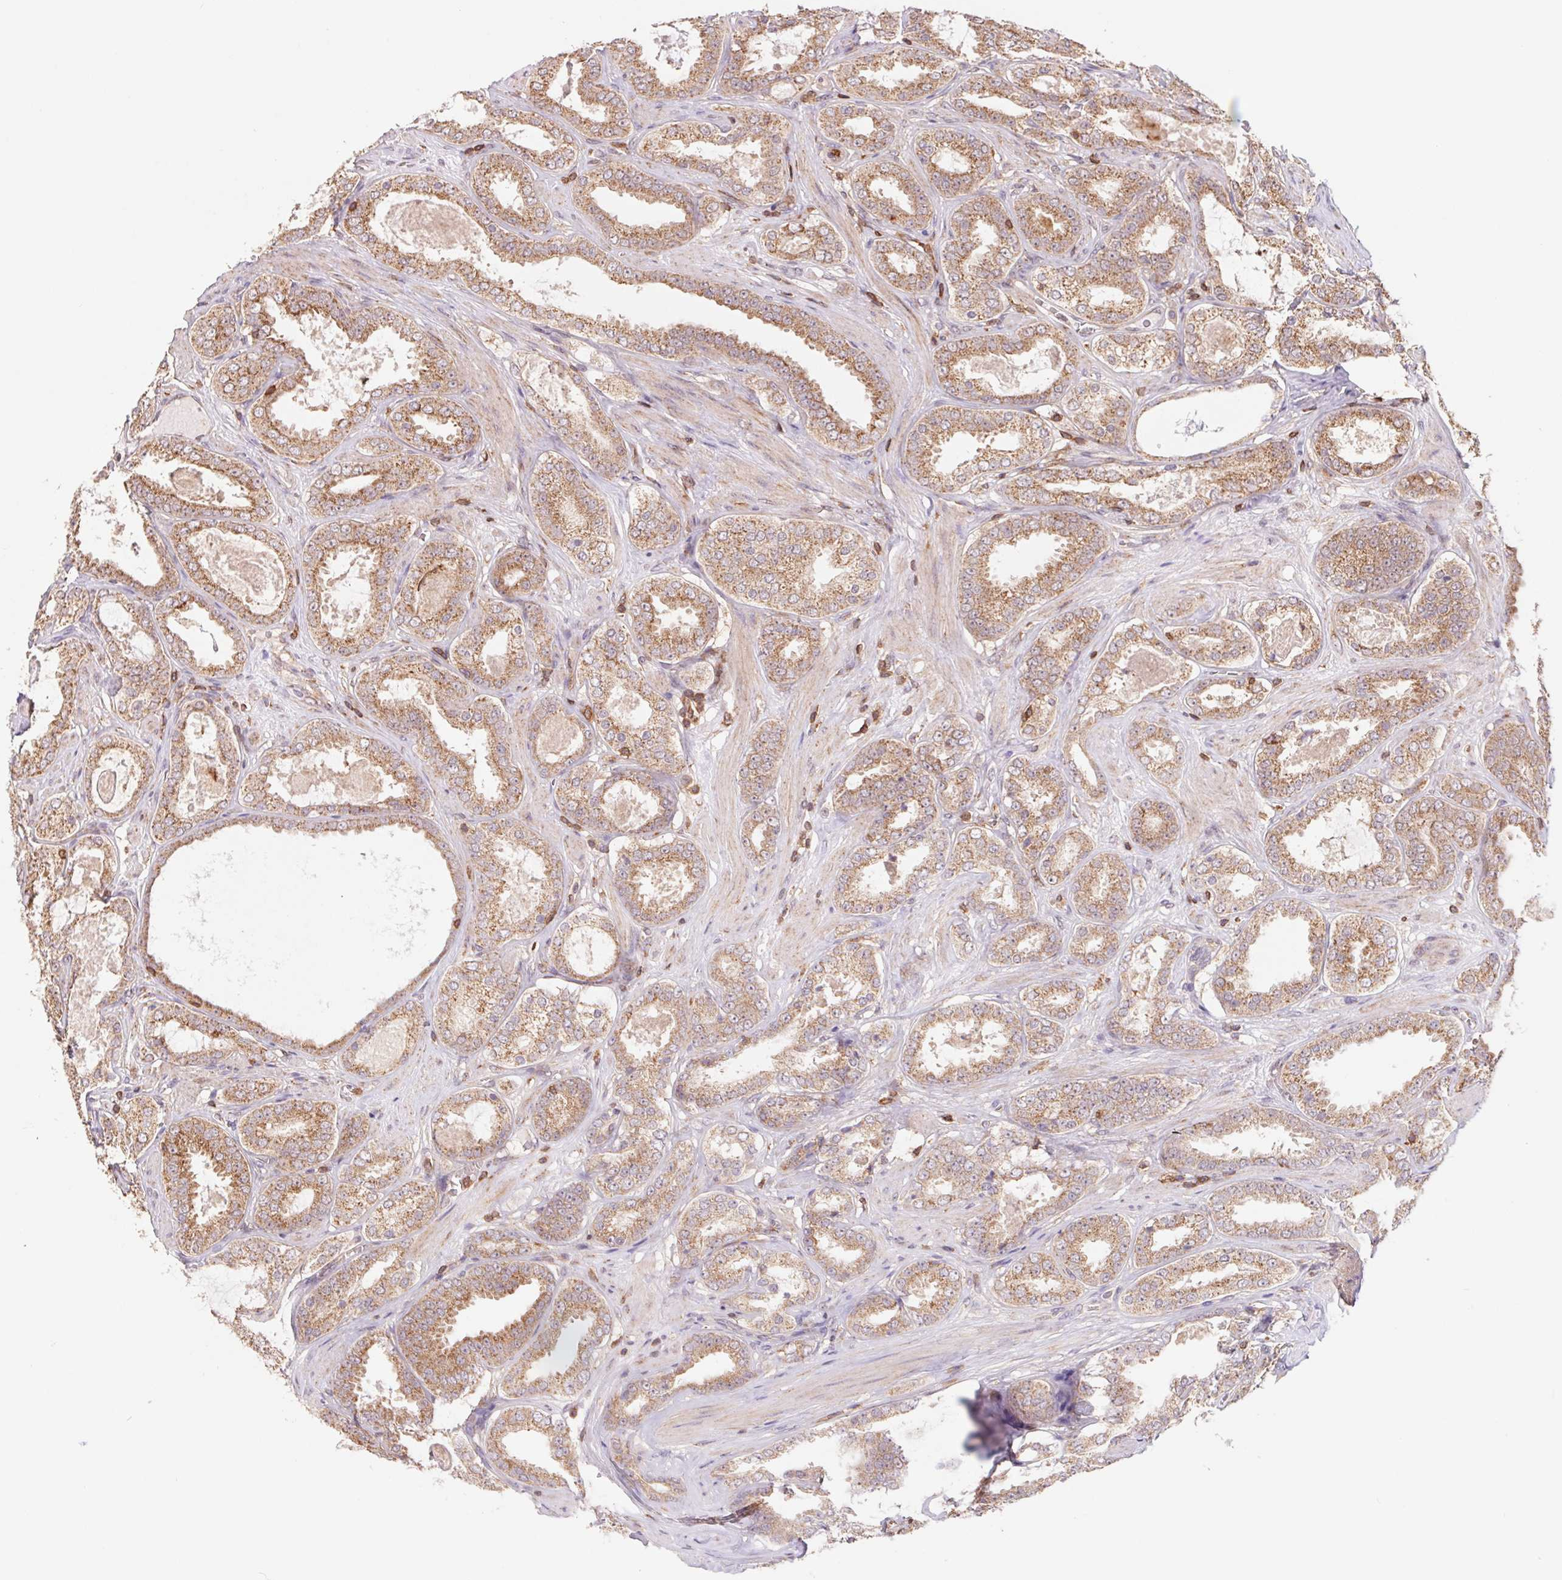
{"staining": {"intensity": "moderate", "quantity": "25%-75%", "location": "cytoplasmic/membranous"}, "tissue": "prostate cancer", "cell_type": "Tumor cells", "image_type": "cancer", "snomed": [{"axis": "morphology", "description": "Adenocarcinoma, High grade"}, {"axis": "topography", "description": "Prostate"}], "caption": "Prostate cancer tissue demonstrates moderate cytoplasmic/membranous expression in approximately 25%-75% of tumor cells (DAB (3,3'-diaminobenzidine) IHC, brown staining for protein, blue staining for nuclei).", "gene": "URM1", "patient": {"sex": "male", "age": 63}}